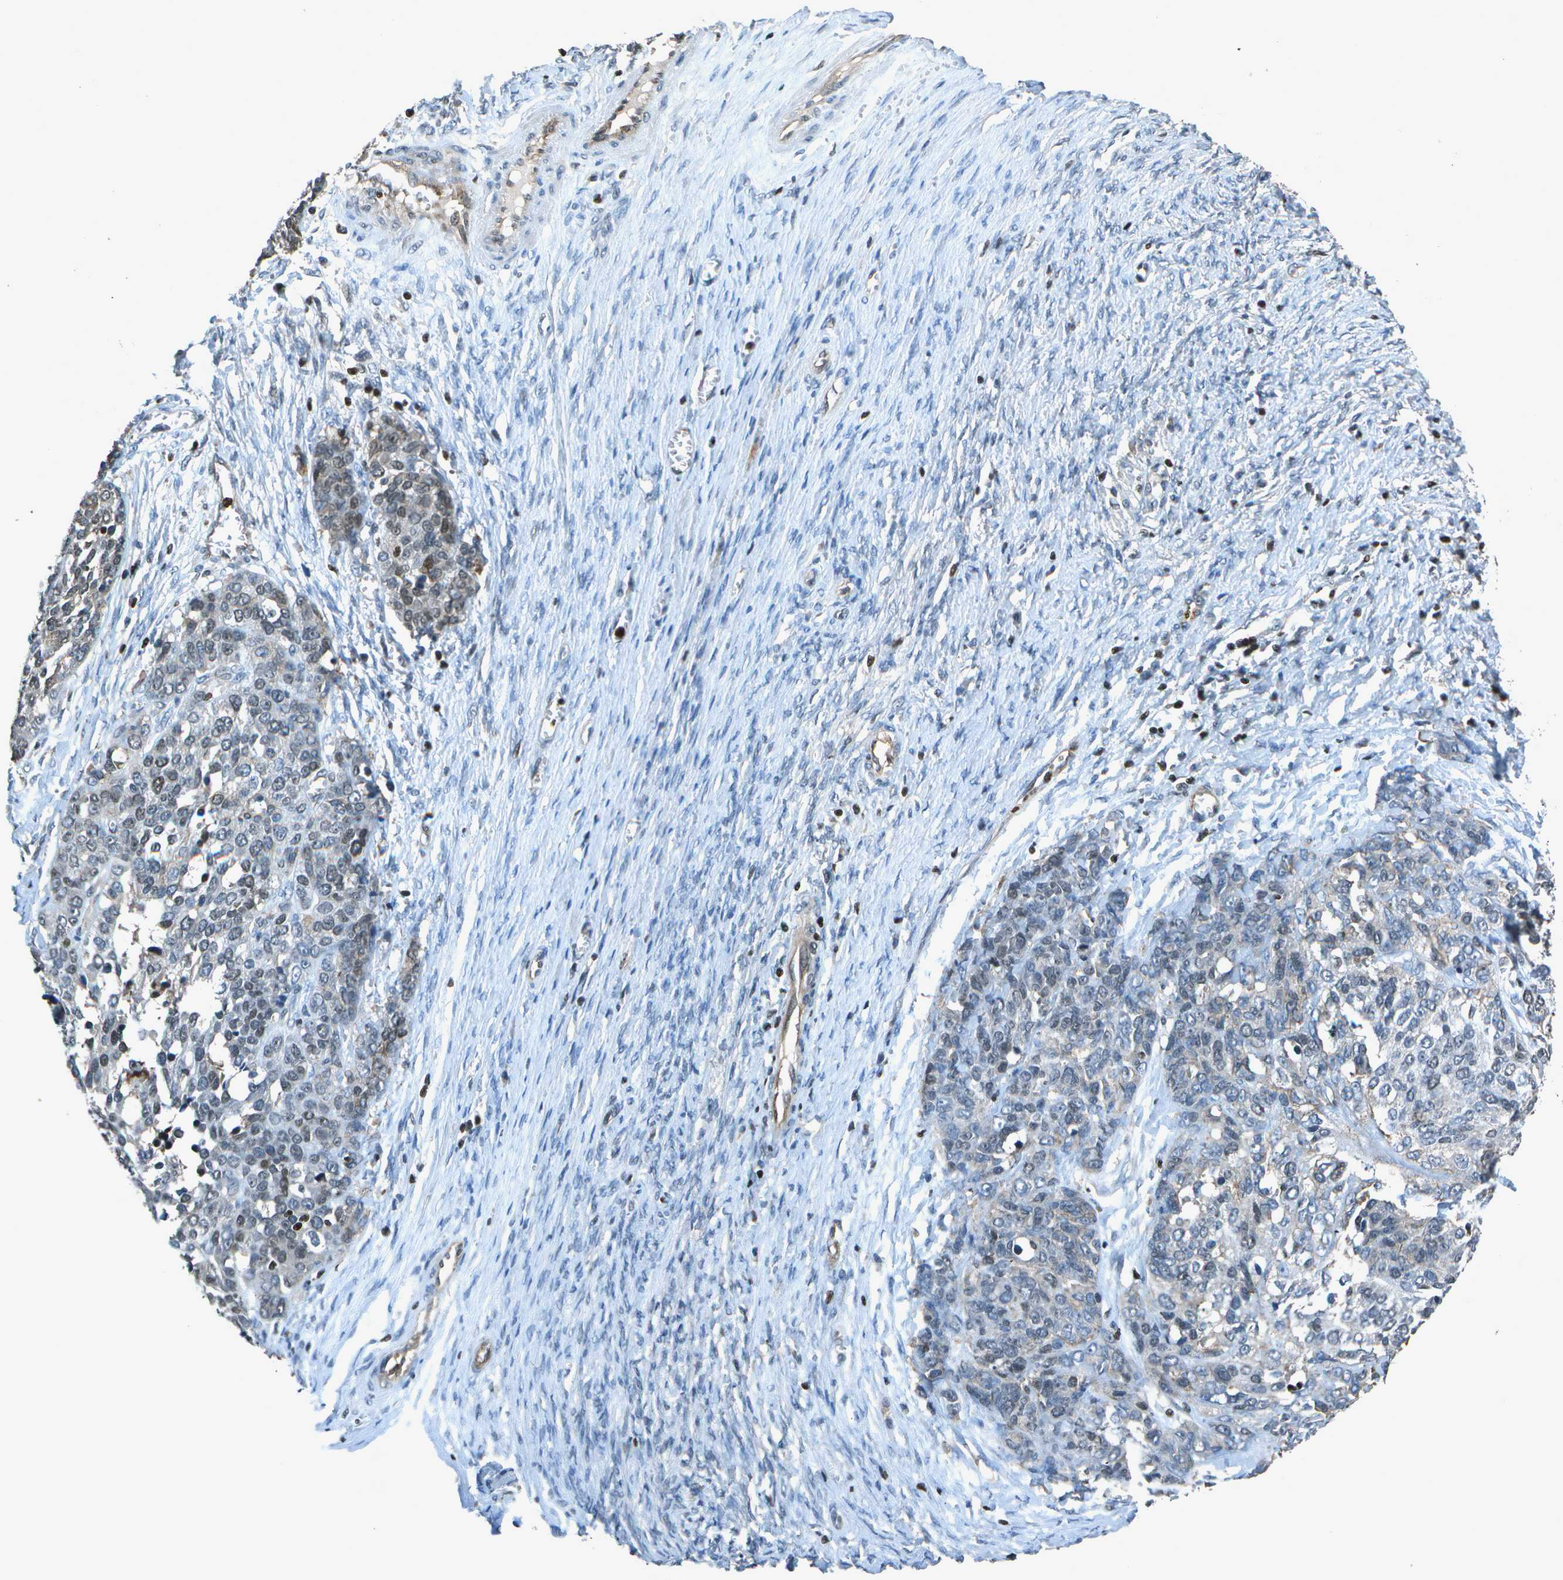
{"staining": {"intensity": "moderate", "quantity": "<25%", "location": "nuclear"}, "tissue": "ovarian cancer", "cell_type": "Tumor cells", "image_type": "cancer", "snomed": [{"axis": "morphology", "description": "Cystadenocarcinoma, serous, NOS"}, {"axis": "topography", "description": "Ovary"}], "caption": "Brown immunohistochemical staining in serous cystadenocarcinoma (ovarian) demonstrates moderate nuclear staining in about <25% of tumor cells.", "gene": "PDLIM1", "patient": {"sex": "female", "age": 44}}